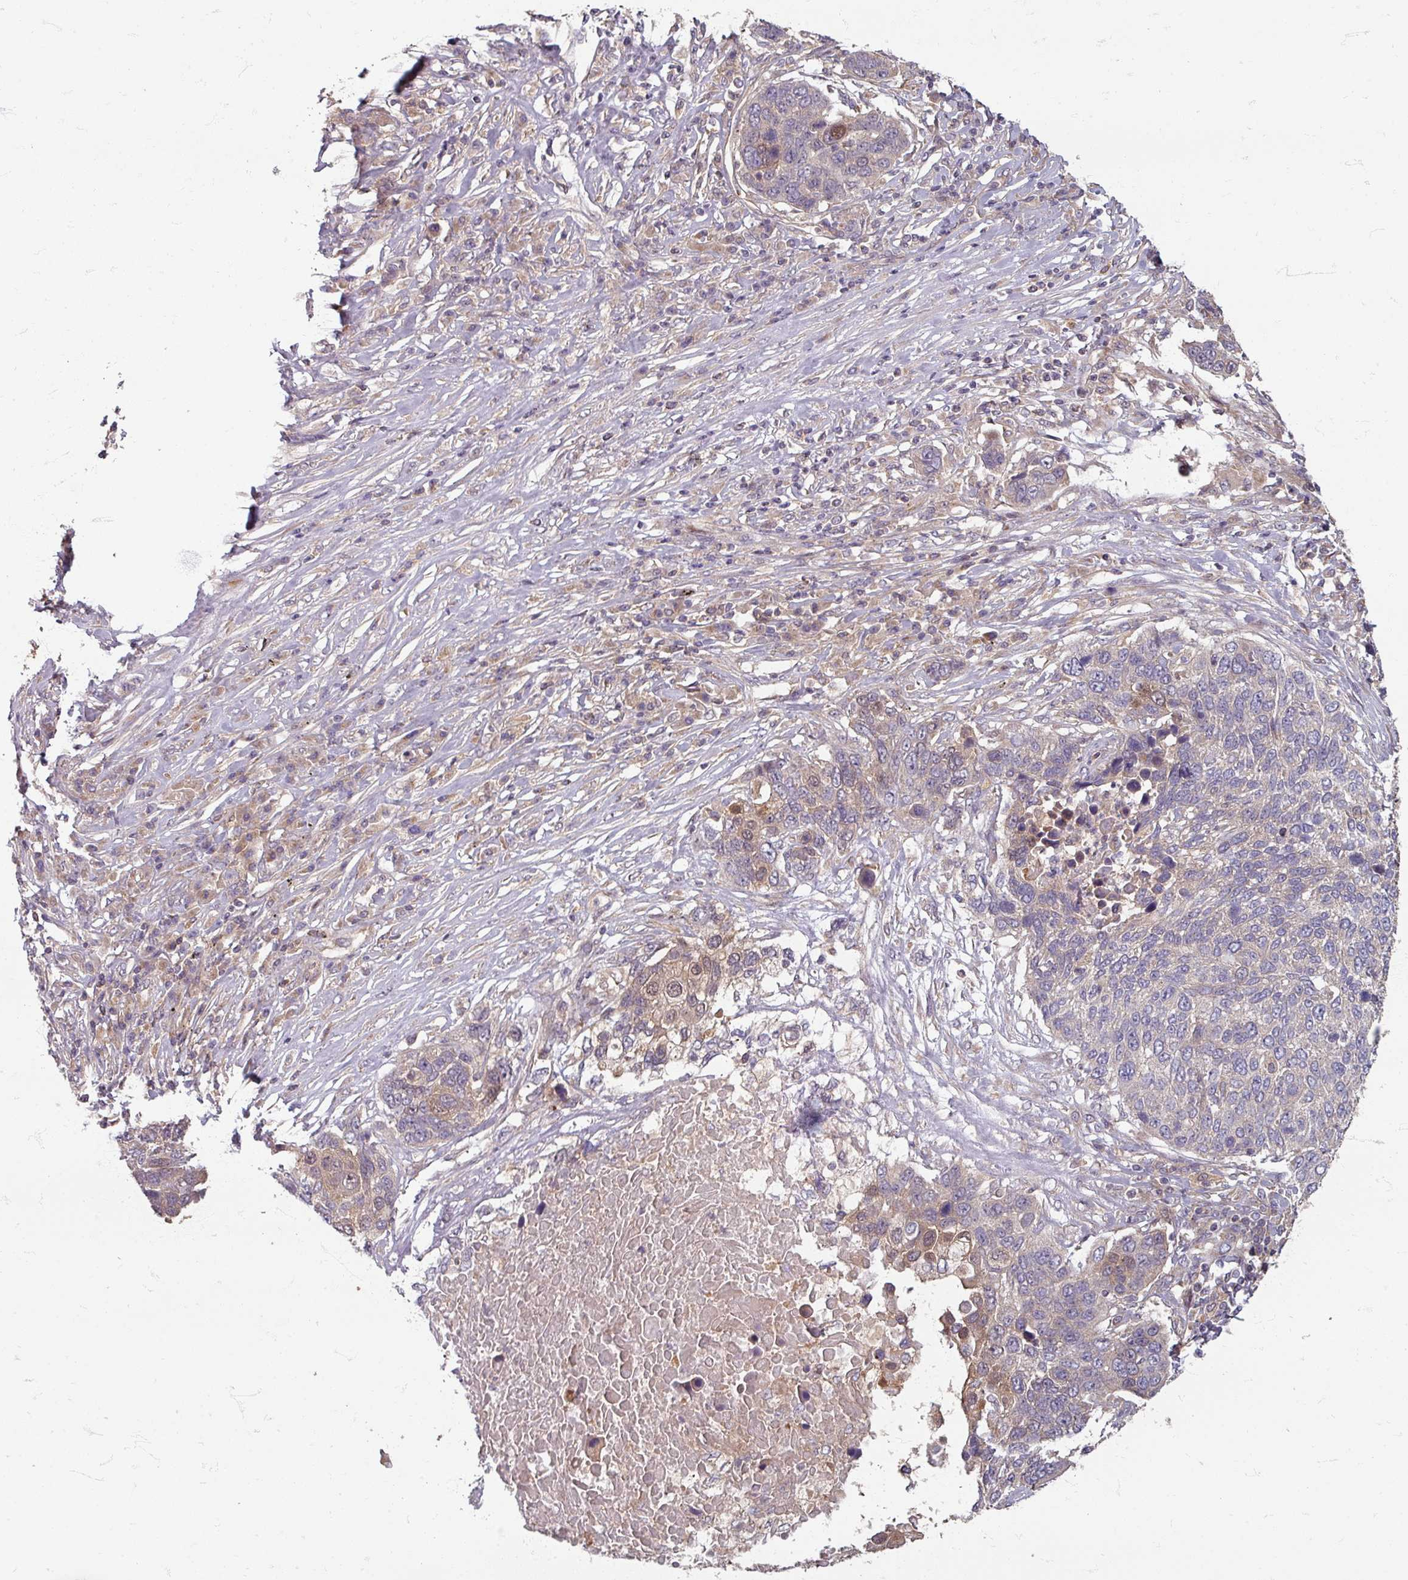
{"staining": {"intensity": "moderate", "quantity": "<25%", "location": "cytoplasmic/membranous"}, "tissue": "lung cancer", "cell_type": "Tumor cells", "image_type": "cancer", "snomed": [{"axis": "morphology", "description": "Squamous cell carcinoma, NOS"}, {"axis": "topography", "description": "Lung"}], "caption": "Tumor cells reveal moderate cytoplasmic/membranous expression in approximately <25% of cells in lung cancer.", "gene": "STAM", "patient": {"sex": "male", "age": 66}}